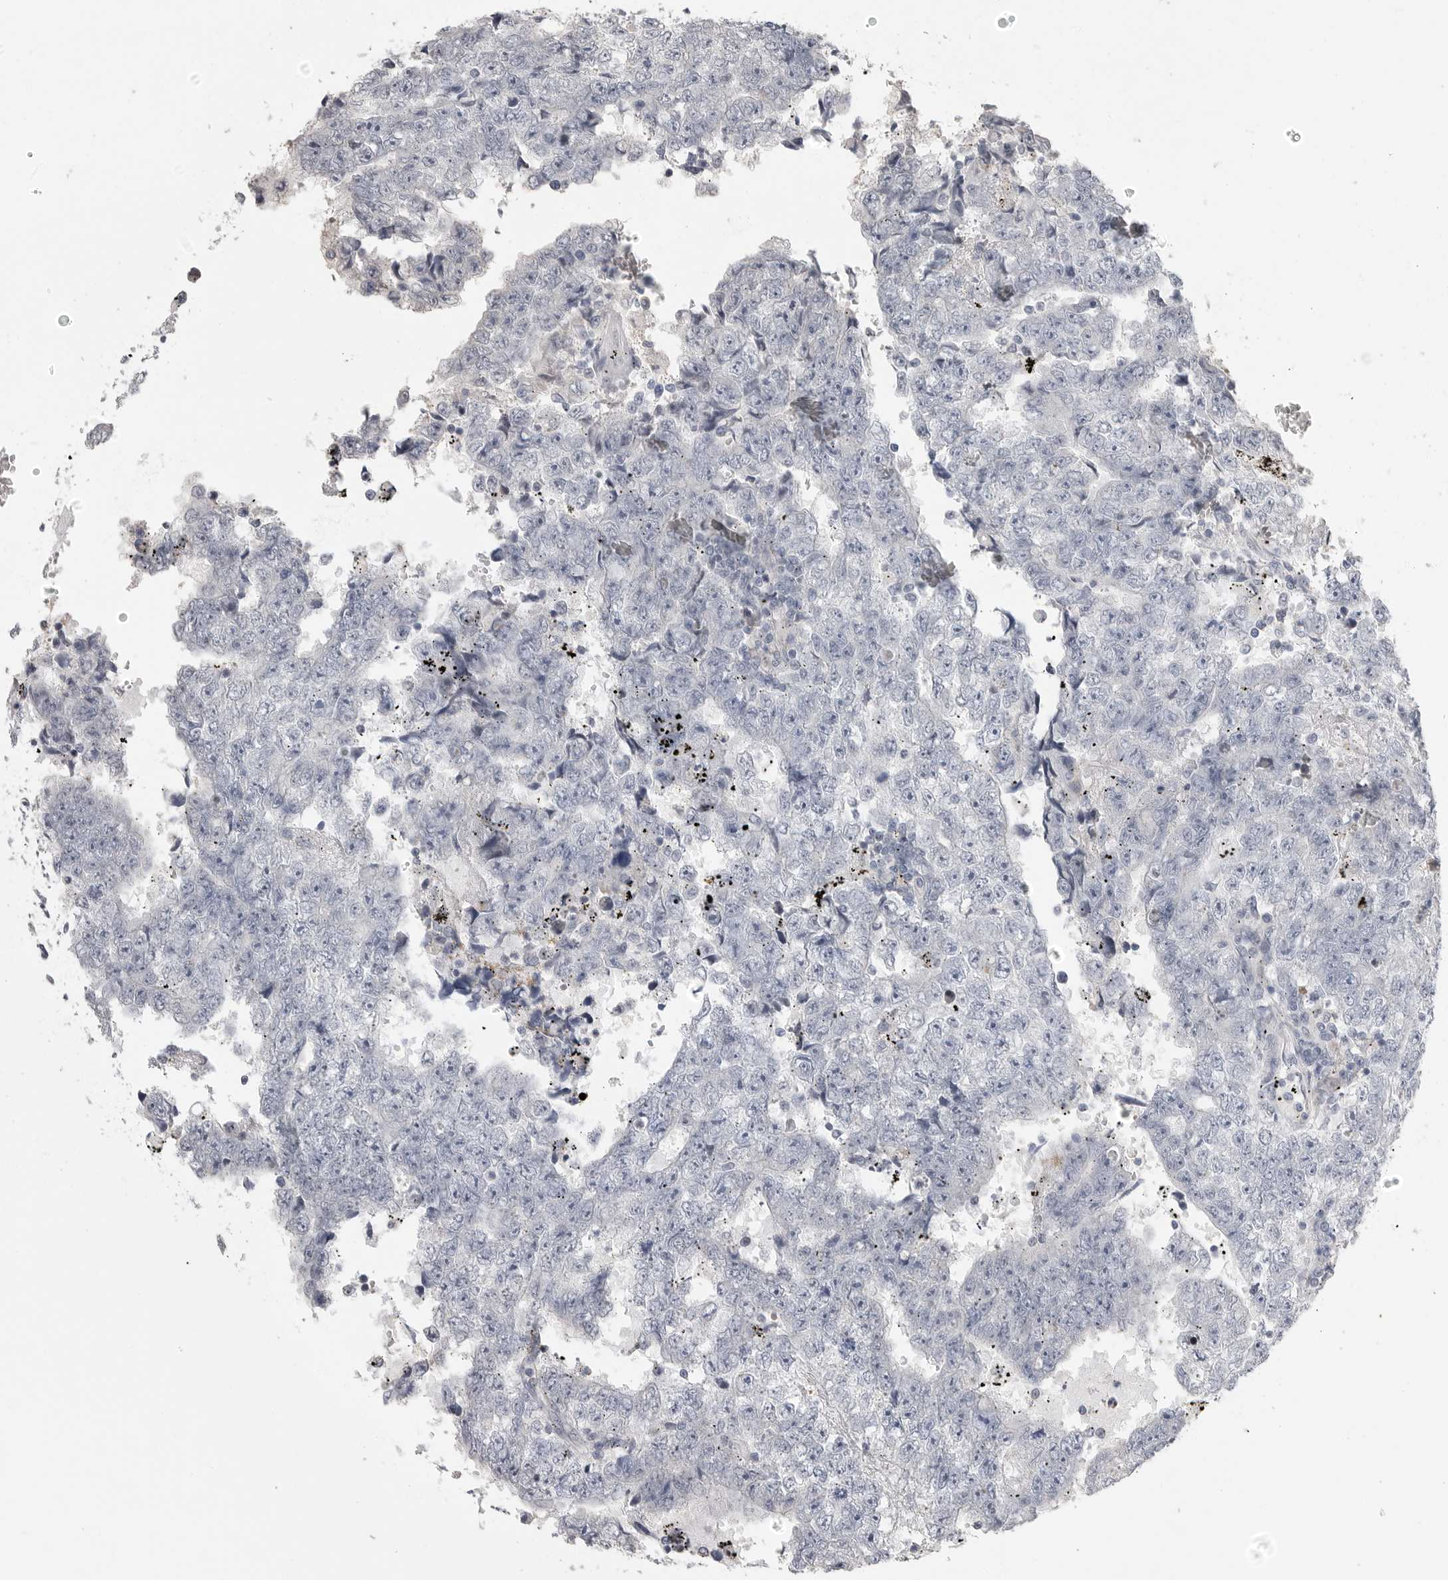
{"staining": {"intensity": "negative", "quantity": "none", "location": "none"}, "tissue": "testis cancer", "cell_type": "Tumor cells", "image_type": "cancer", "snomed": [{"axis": "morphology", "description": "Carcinoma, Embryonal, NOS"}, {"axis": "topography", "description": "Testis"}], "caption": "Immunohistochemistry micrograph of neoplastic tissue: testis cancer (embryonal carcinoma) stained with DAB demonstrates no significant protein positivity in tumor cells.", "gene": "FBXO43", "patient": {"sex": "male", "age": 25}}